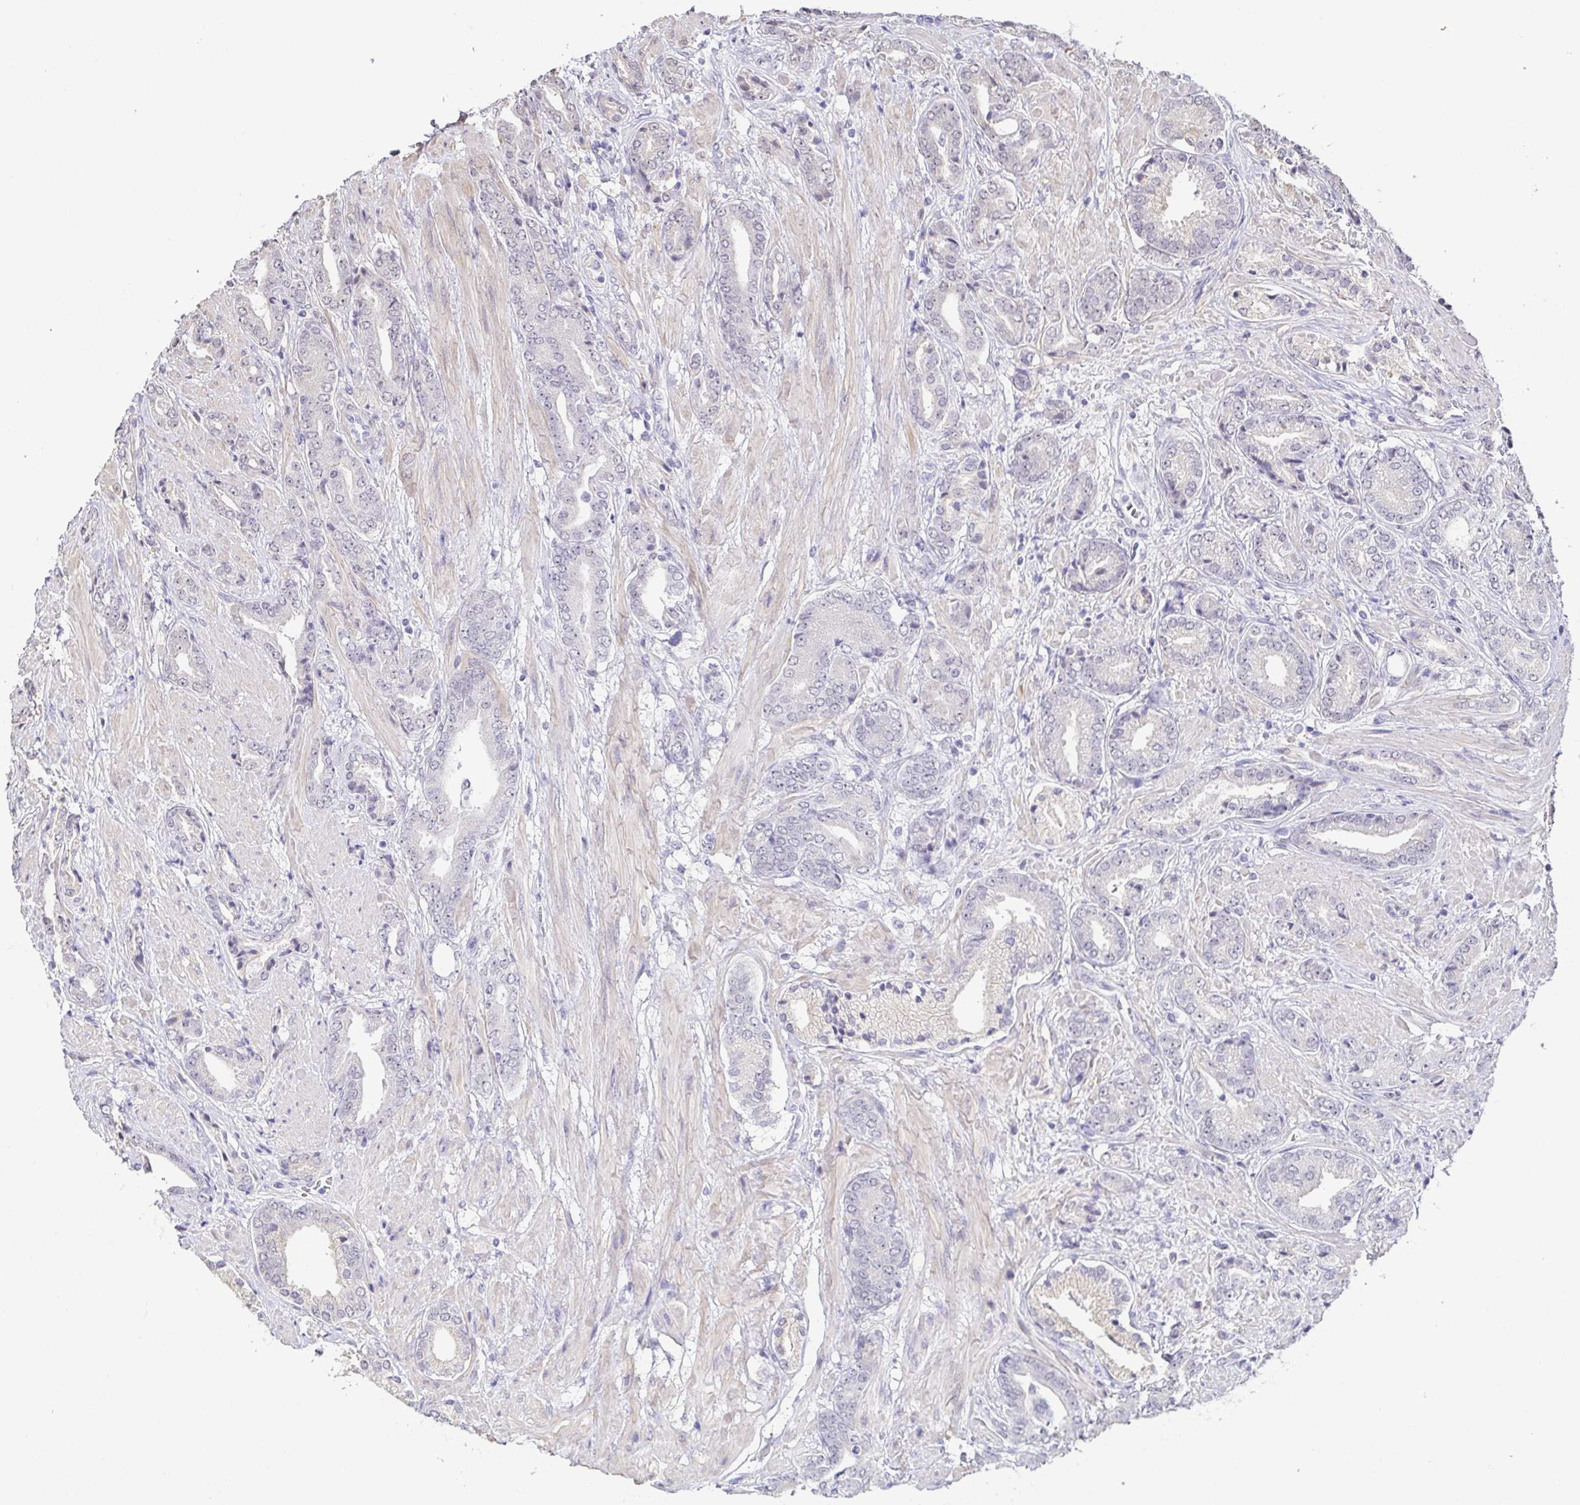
{"staining": {"intensity": "negative", "quantity": "none", "location": "none"}, "tissue": "prostate cancer", "cell_type": "Tumor cells", "image_type": "cancer", "snomed": [{"axis": "morphology", "description": "Adenocarcinoma, High grade"}, {"axis": "topography", "description": "Prostate"}], "caption": "DAB (3,3'-diaminobenzidine) immunohistochemical staining of human prostate cancer demonstrates no significant expression in tumor cells.", "gene": "NEFH", "patient": {"sex": "male", "age": 56}}